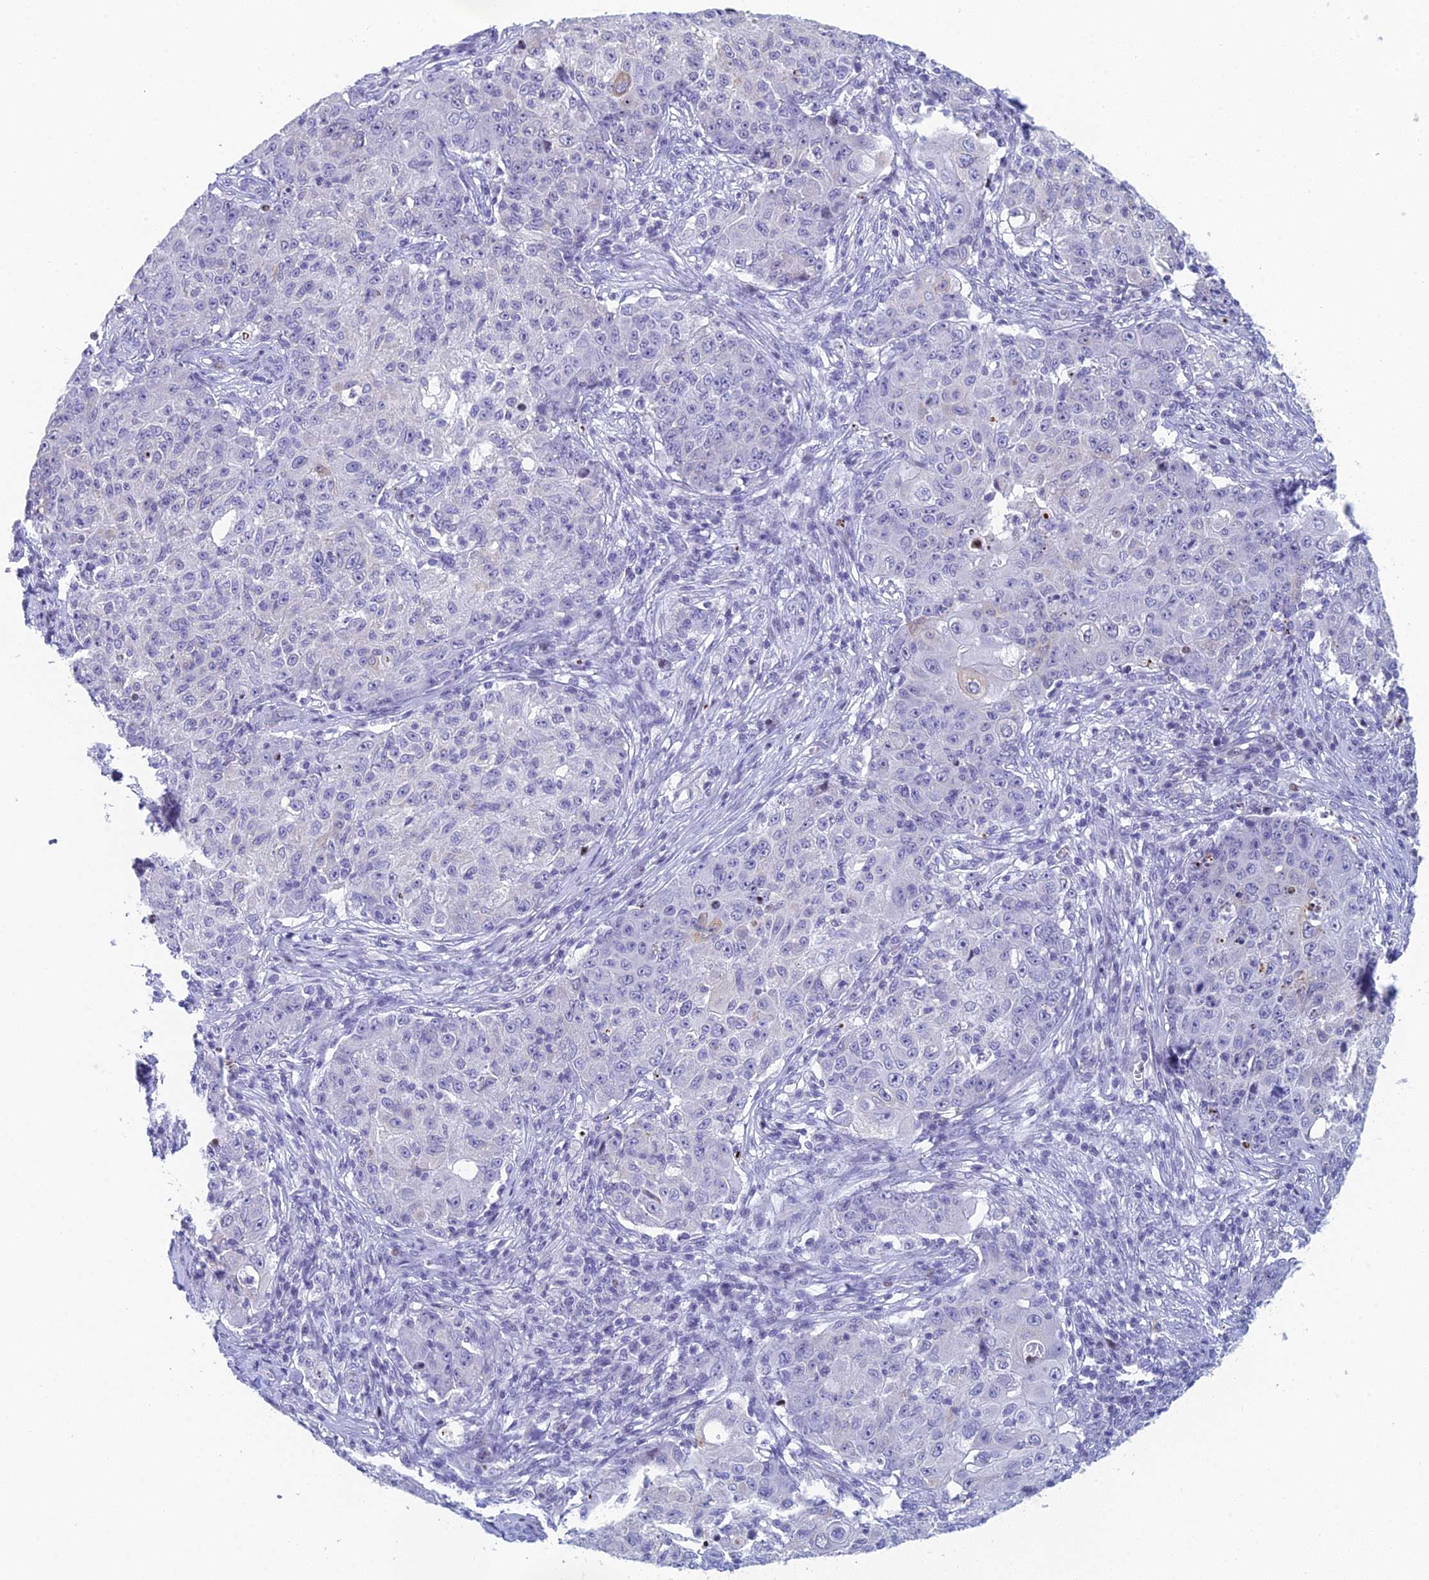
{"staining": {"intensity": "negative", "quantity": "none", "location": "none"}, "tissue": "ovarian cancer", "cell_type": "Tumor cells", "image_type": "cancer", "snomed": [{"axis": "morphology", "description": "Carcinoma, endometroid"}, {"axis": "topography", "description": "Ovary"}], "caption": "A high-resolution micrograph shows immunohistochemistry staining of ovarian cancer (endometroid carcinoma), which demonstrates no significant expression in tumor cells.", "gene": "REXO5", "patient": {"sex": "female", "age": 42}}